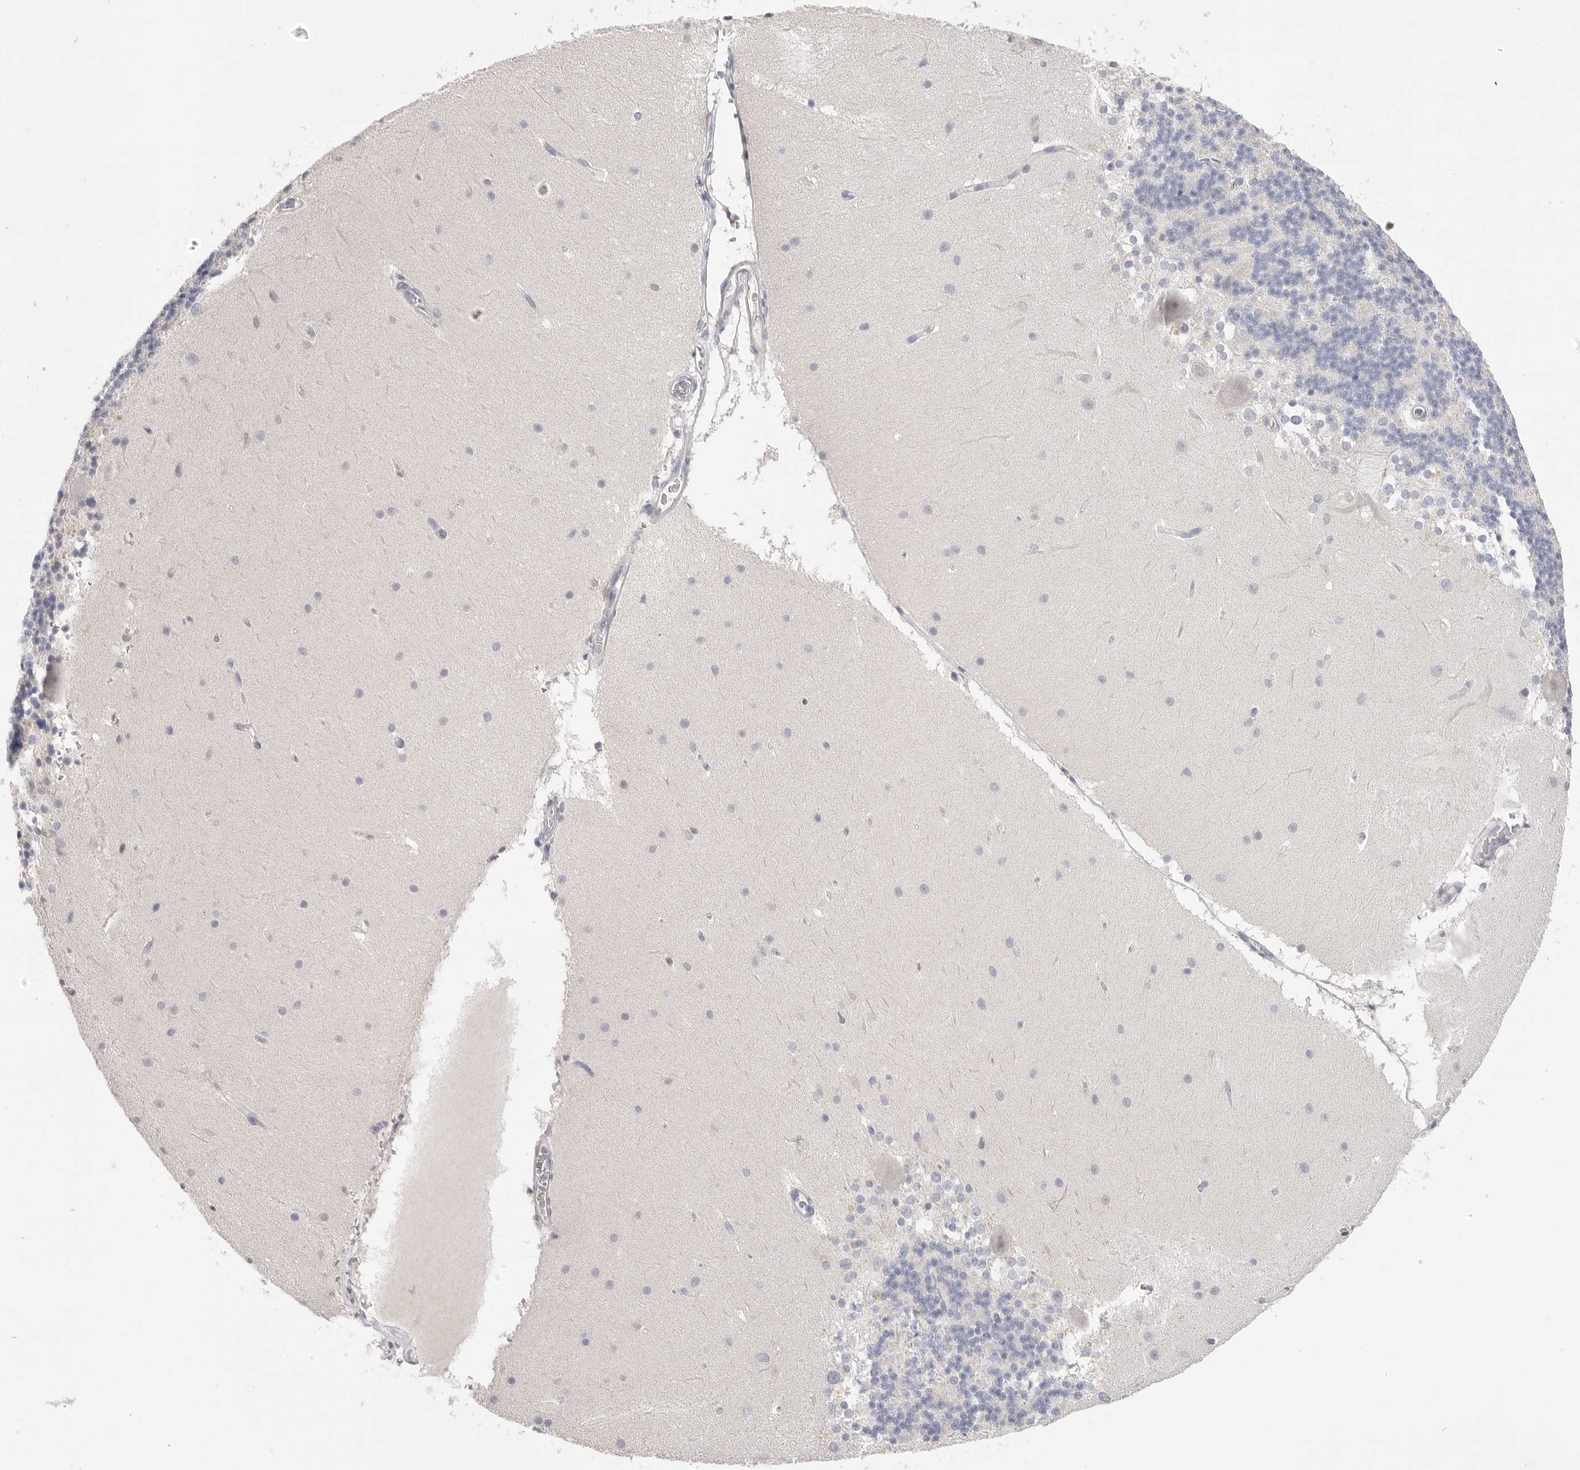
{"staining": {"intensity": "negative", "quantity": "none", "location": "none"}, "tissue": "cerebellum", "cell_type": "Cells in granular layer", "image_type": "normal", "snomed": [{"axis": "morphology", "description": "Normal tissue, NOS"}, {"axis": "topography", "description": "Cerebellum"}], "caption": "Immunohistochemistry (IHC) photomicrograph of normal human cerebellum stained for a protein (brown), which shows no positivity in cells in granular layer. The staining was performed using DAB to visualize the protein expression in brown, while the nuclei were stained in blue with hematoxylin (Magnification: 20x).", "gene": "FBN2", "patient": {"sex": "female", "age": 19}}